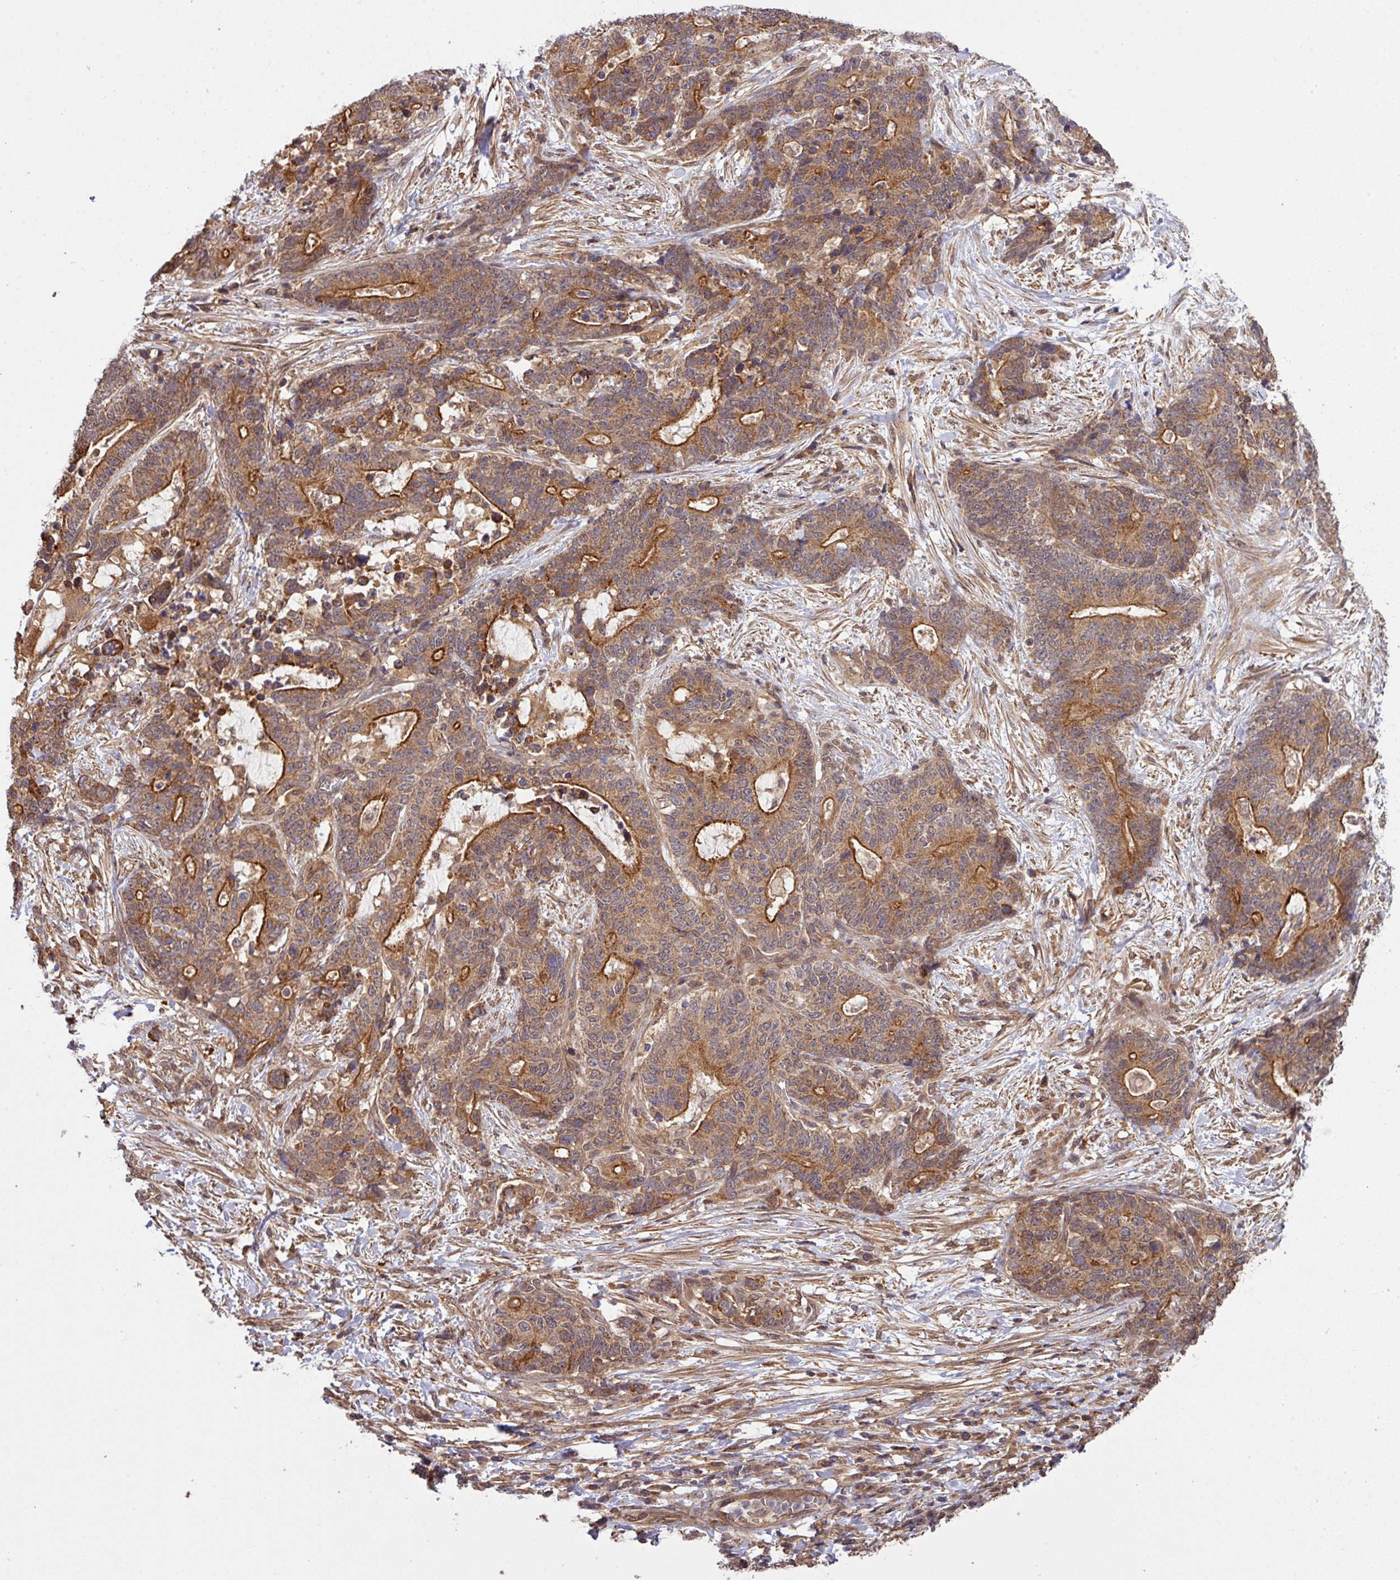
{"staining": {"intensity": "moderate", "quantity": ">75%", "location": "cytoplasmic/membranous"}, "tissue": "stomach cancer", "cell_type": "Tumor cells", "image_type": "cancer", "snomed": [{"axis": "morphology", "description": "Normal tissue, NOS"}, {"axis": "morphology", "description": "Adenocarcinoma, NOS"}, {"axis": "topography", "description": "Stomach"}], "caption": "Immunohistochemistry of human adenocarcinoma (stomach) reveals medium levels of moderate cytoplasmic/membranous staining in about >75% of tumor cells.", "gene": "ARPIN", "patient": {"sex": "female", "age": 64}}